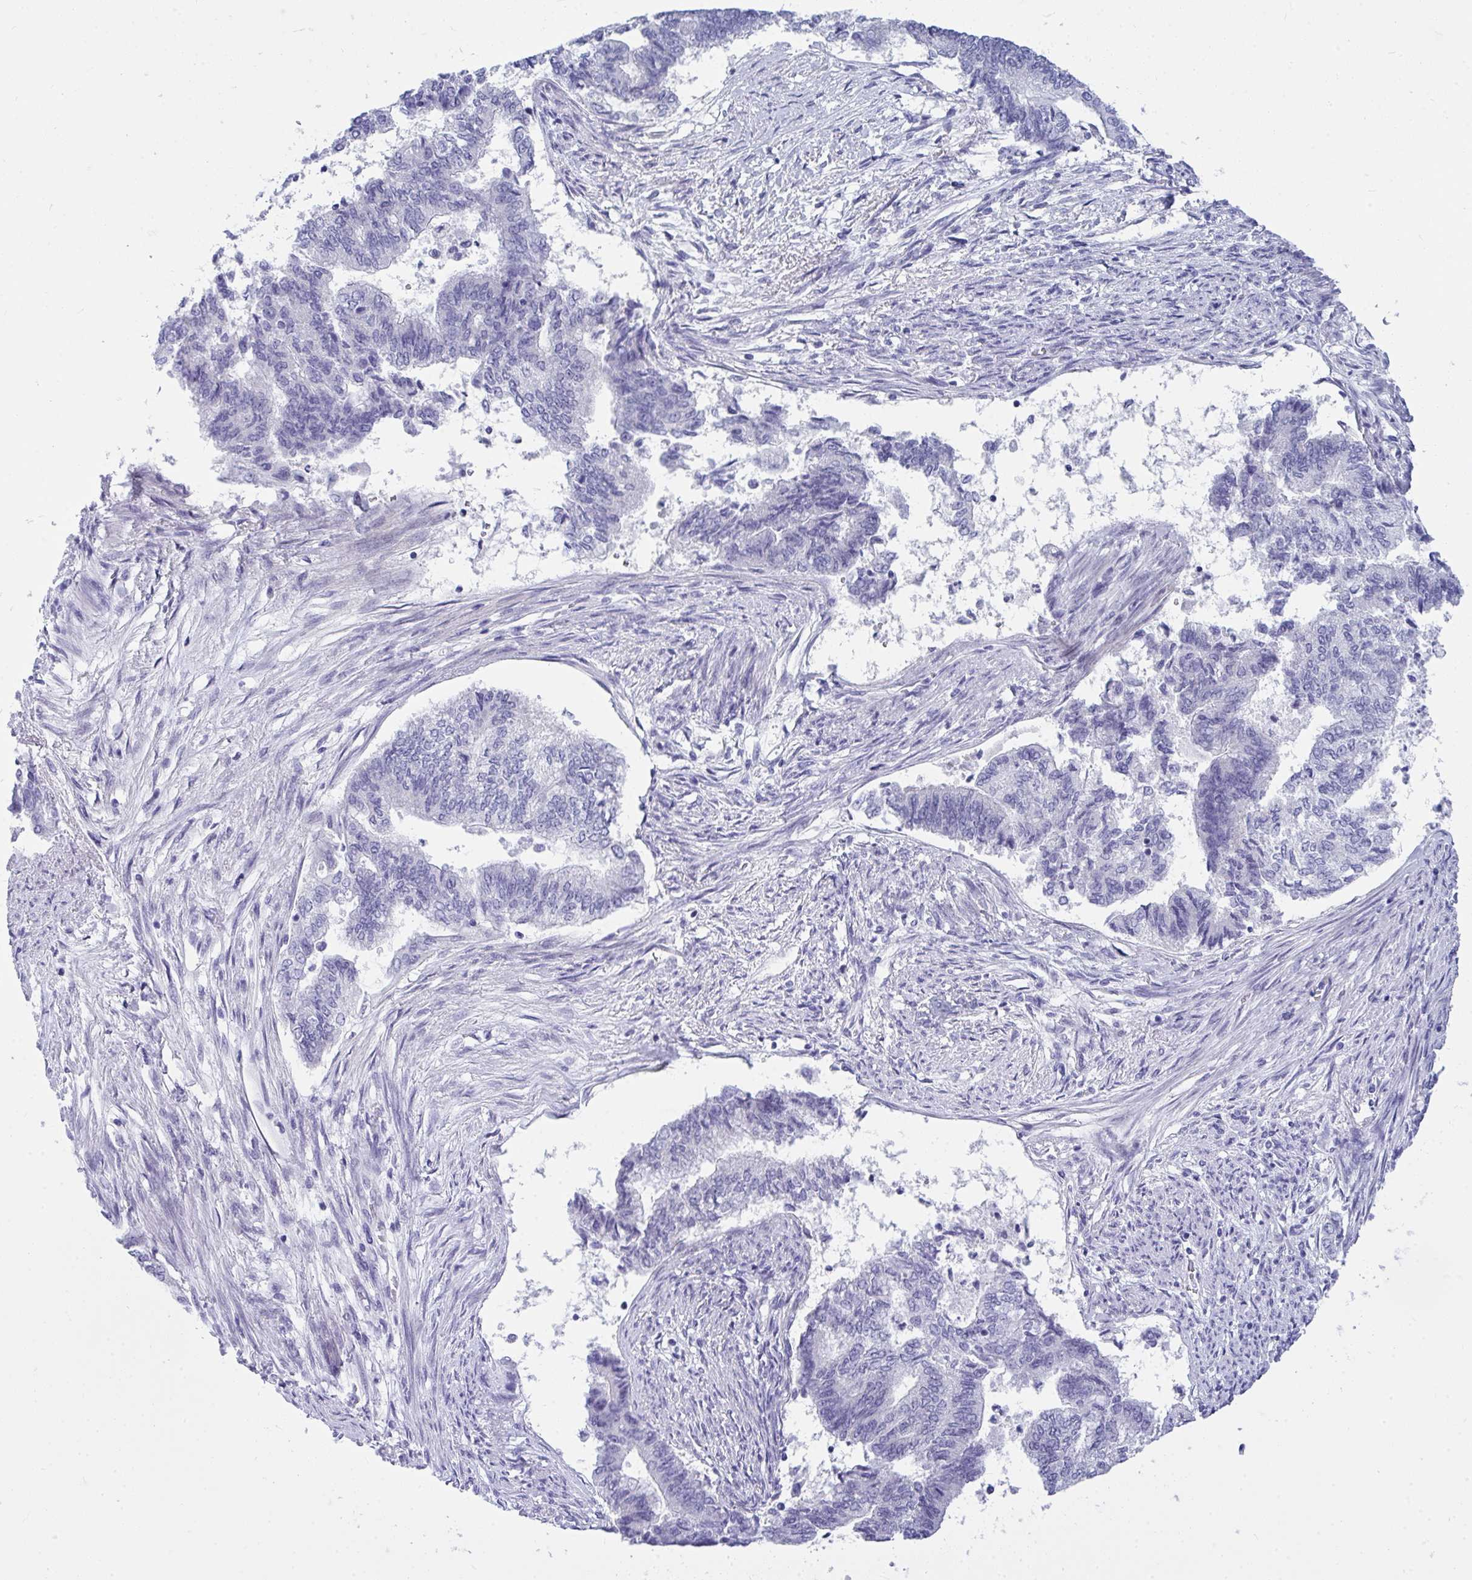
{"staining": {"intensity": "negative", "quantity": "none", "location": "none"}, "tissue": "endometrial cancer", "cell_type": "Tumor cells", "image_type": "cancer", "snomed": [{"axis": "morphology", "description": "Adenocarcinoma, NOS"}, {"axis": "topography", "description": "Endometrium"}], "caption": "The photomicrograph shows no staining of tumor cells in adenocarcinoma (endometrial).", "gene": "TSBP1", "patient": {"sex": "female", "age": 65}}